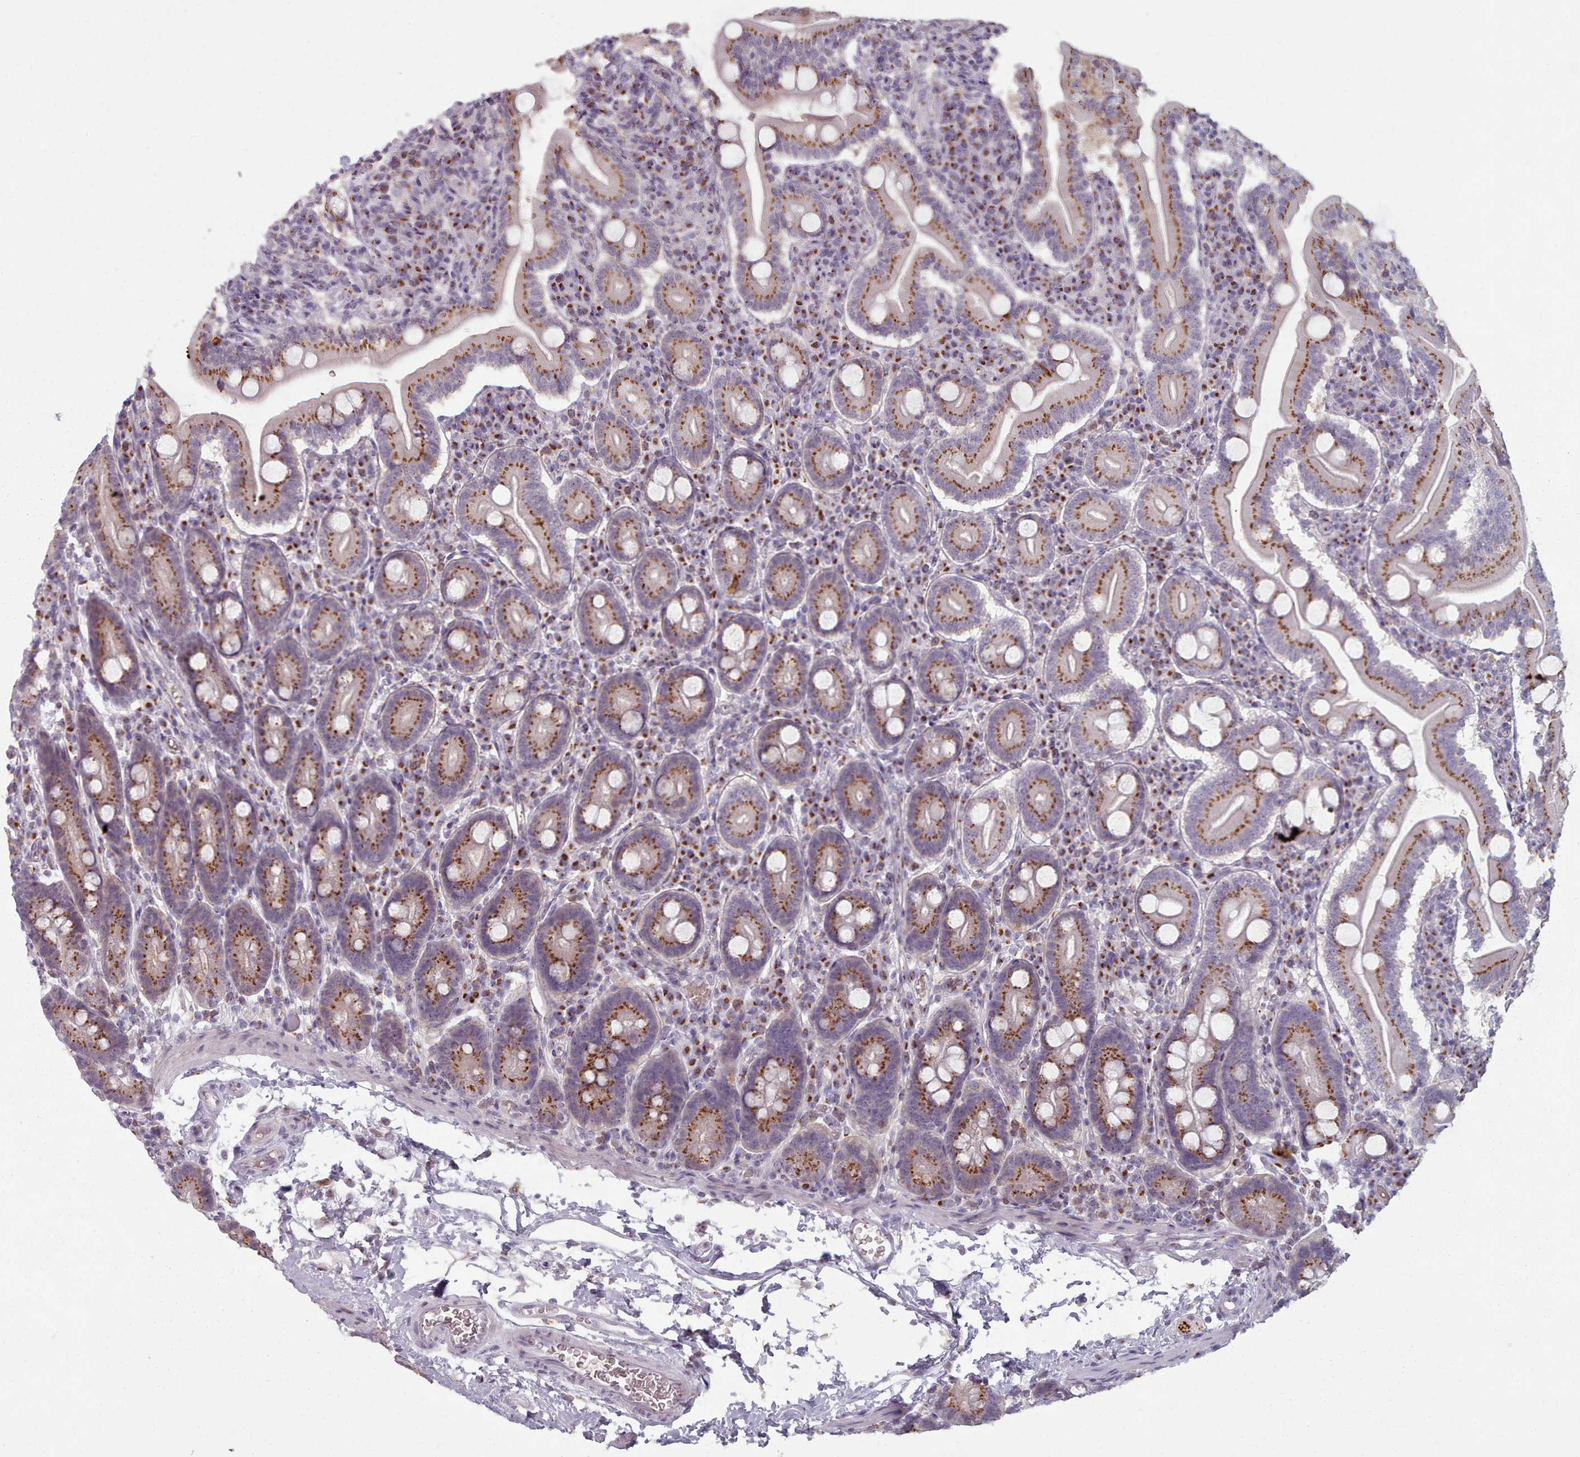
{"staining": {"intensity": "strong", "quantity": ">75%", "location": "cytoplasmic/membranous"}, "tissue": "duodenum", "cell_type": "Glandular cells", "image_type": "normal", "snomed": [{"axis": "morphology", "description": "Normal tissue, NOS"}, {"axis": "topography", "description": "Duodenum"}], "caption": "Benign duodenum exhibits strong cytoplasmic/membranous expression in approximately >75% of glandular cells, visualized by immunohistochemistry. (DAB (3,3'-diaminobenzidine) IHC with brightfield microscopy, high magnification).", "gene": "MAN1B1", "patient": {"sex": "male", "age": 35}}